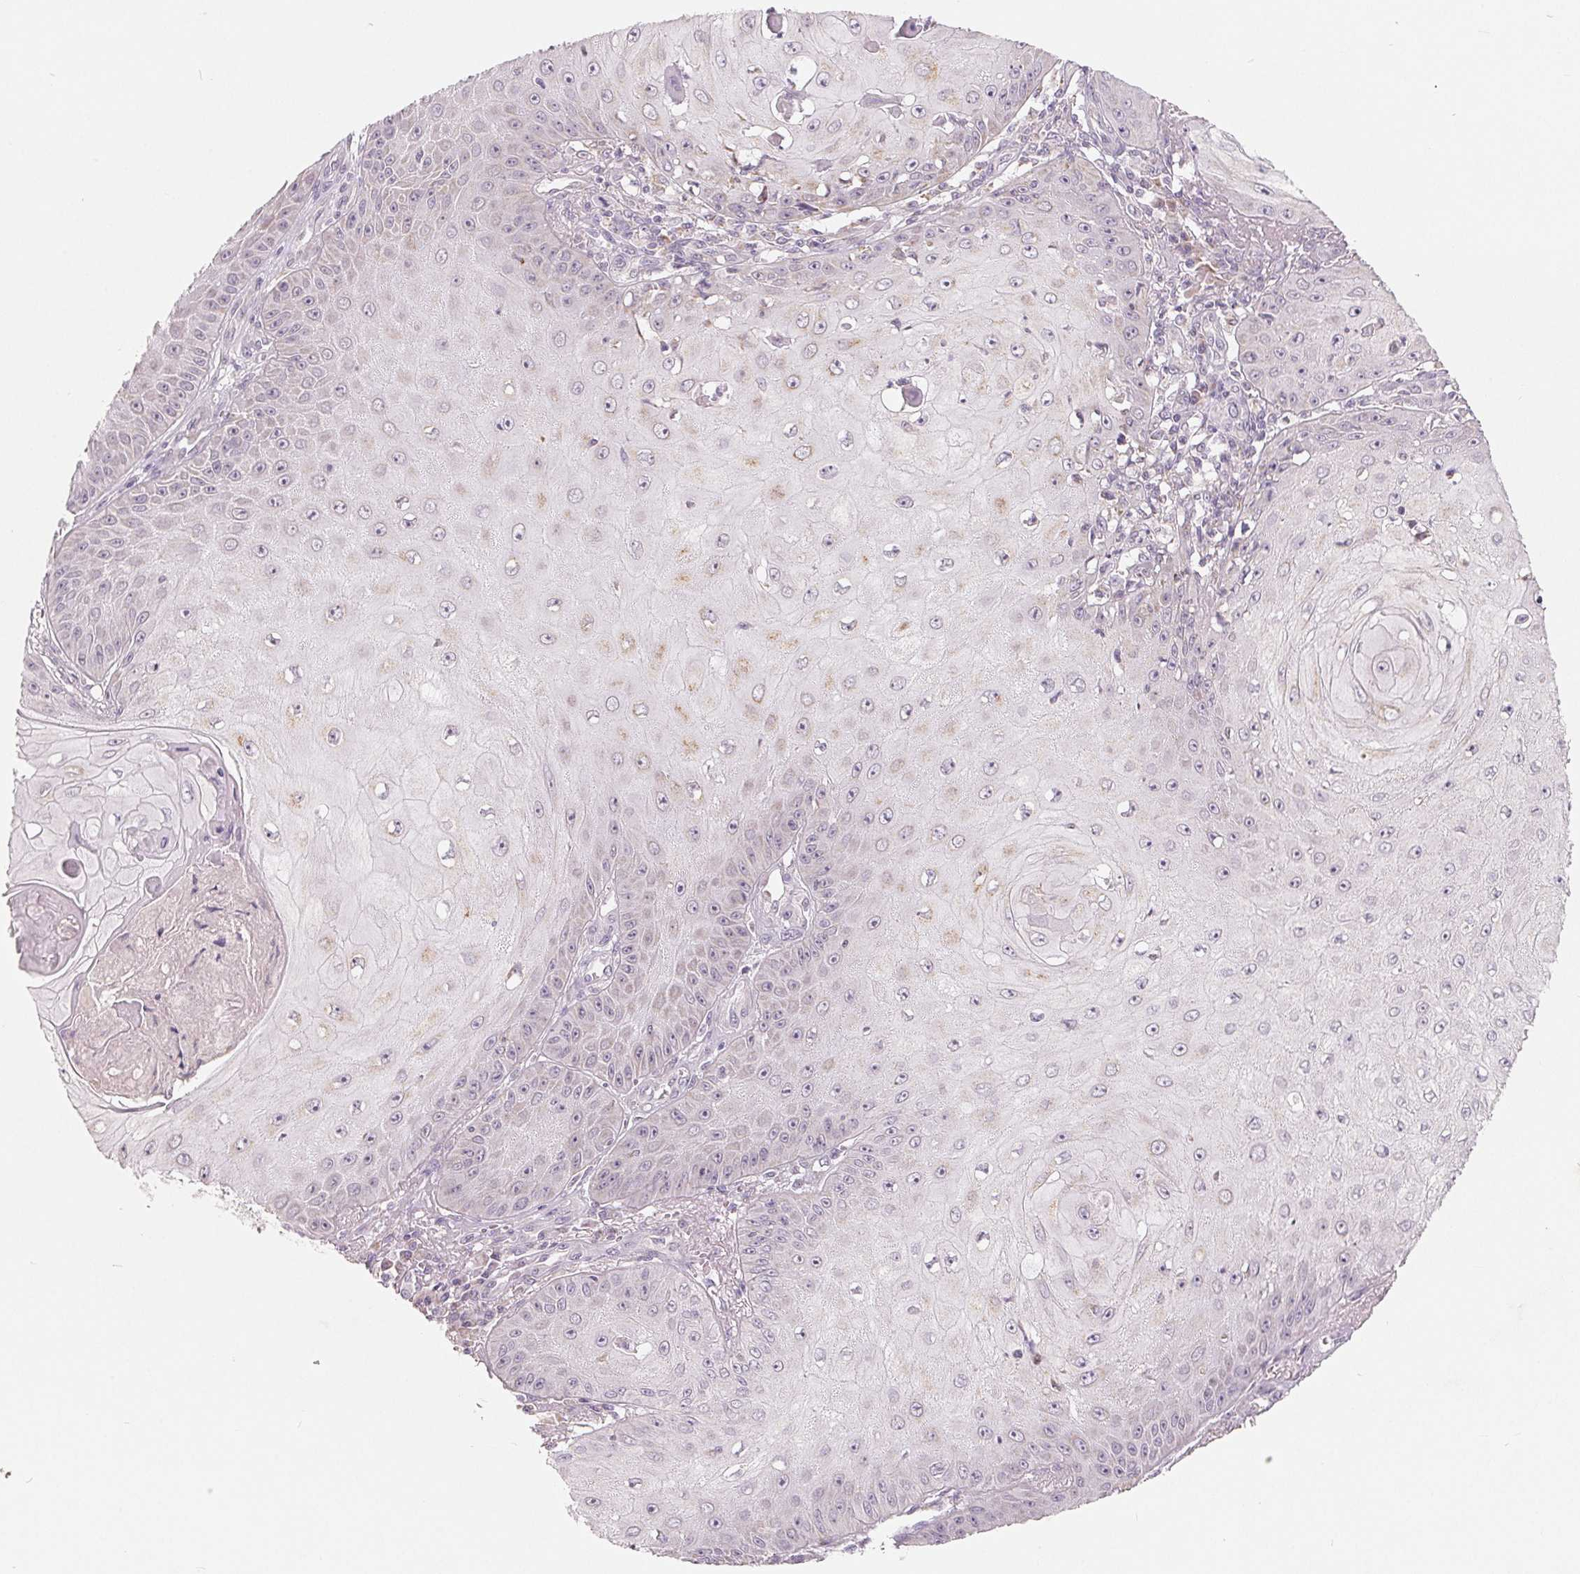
{"staining": {"intensity": "weak", "quantity": "<25%", "location": "cytoplasmic/membranous"}, "tissue": "skin cancer", "cell_type": "Tumor cells", "image_type": "cancer", "snomed": [{"axis": "morphology", "description": "Squamous cell carcinoma, NOS"}, {"axis": "topography", "description": "Skin"}], "caption": "High power microscopy histopathology image of an IHC image of skin cancer (squamous cell carcinoma), revealing no significant expression in tumor cells. (Brightfield microscopy of DAB (3,3'-diaminobenzidine) immunohistochemistry at high magnification).", "gene": "GHITM", "patient": {"sex": "male", "age": 70}}